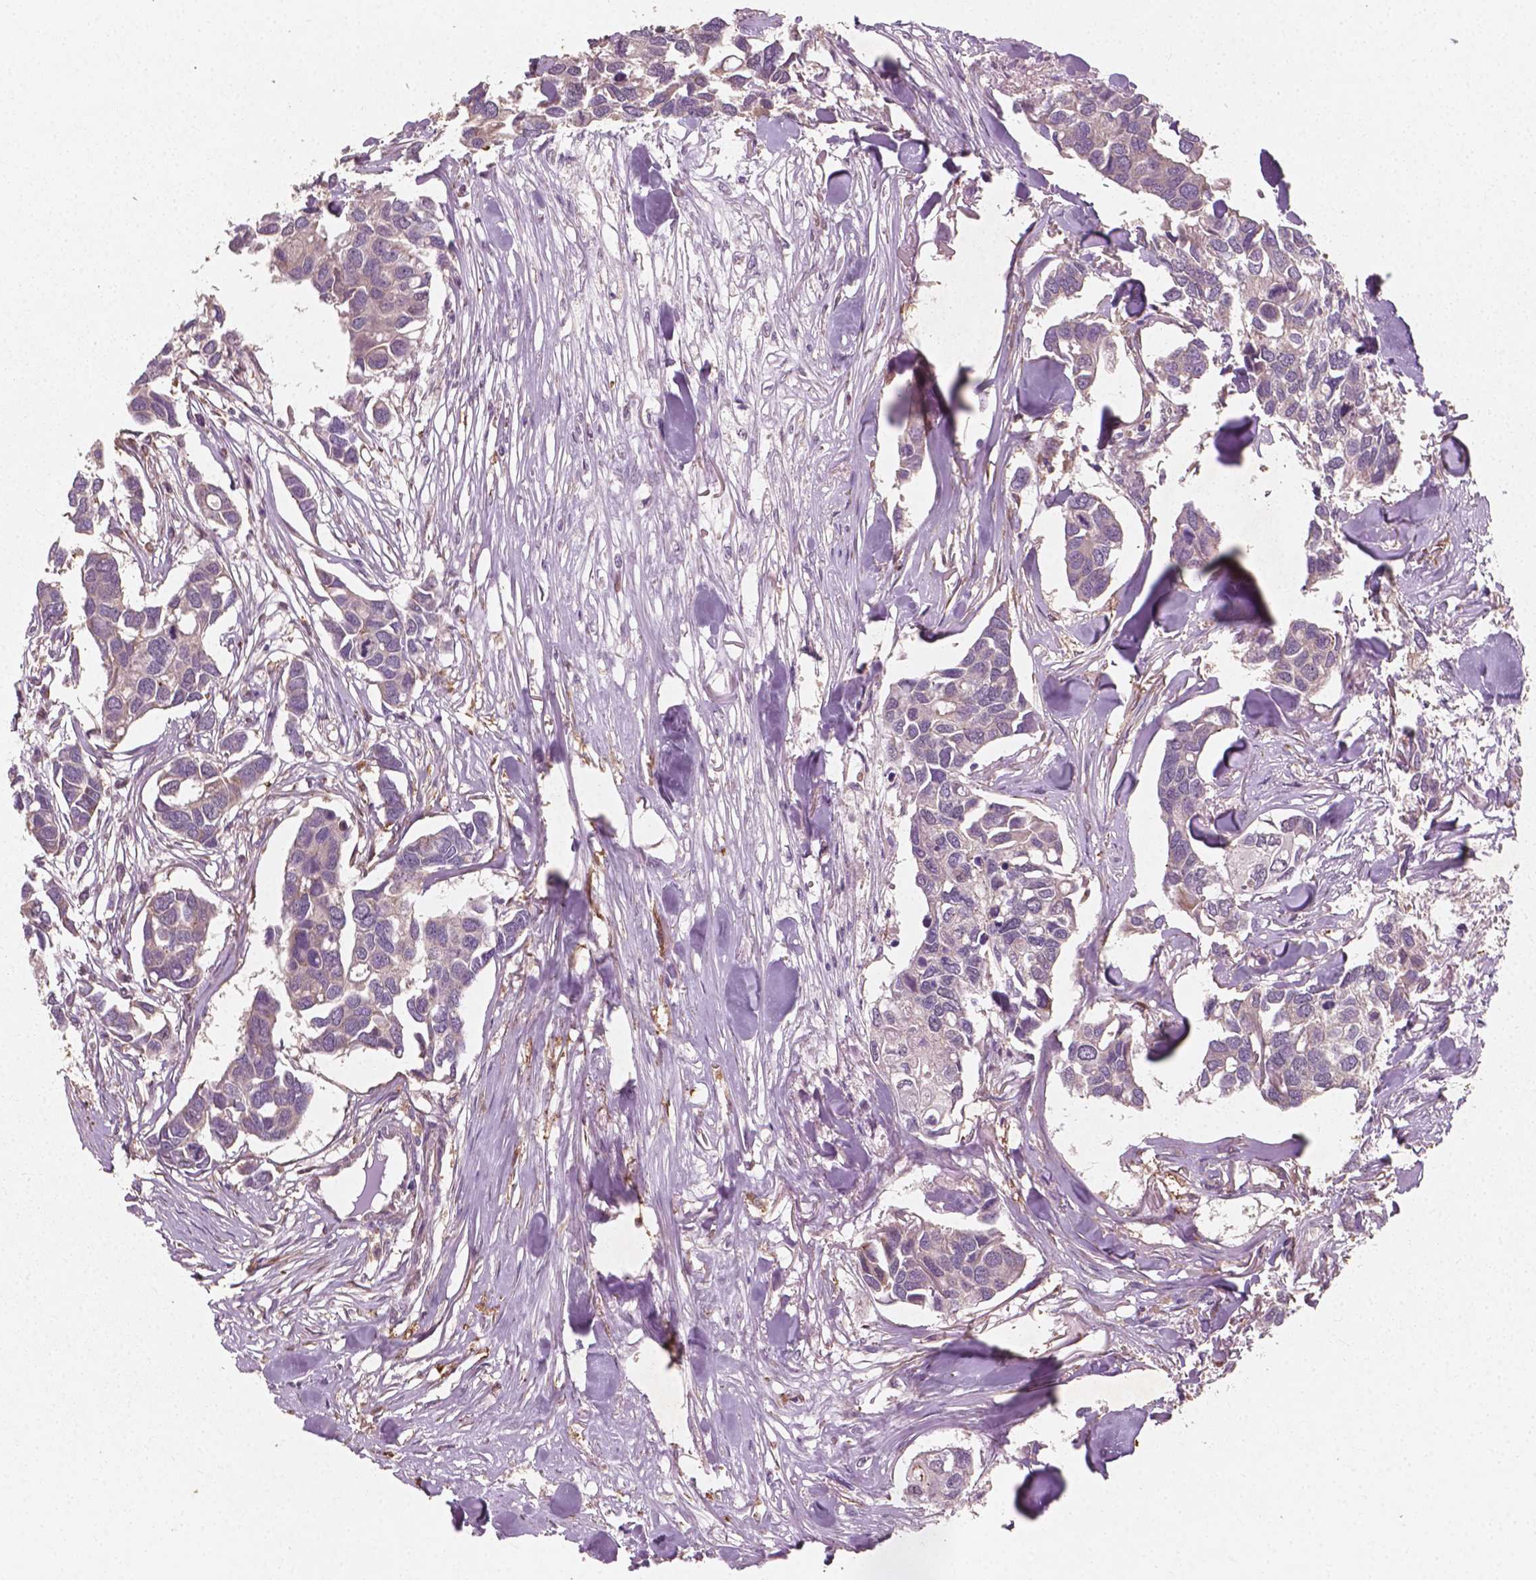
{"staining": {"intensity": "weak", "quantity": "<25%", "location": "cytoplasmic/membranous"}, "tissue": "breast cancer", "cell_type": "Tumor cells", "image_type": "cancer", "snomed": [{"axis": "morphology", "description": "Duct carcinoma"}, {"axis": "topography", "description": "Breast"}], "caption": "High magnification brightfield microscopy of breast cancer (invasive ductal carcinoma) stained with DAB (3,3'-diaminobenzidine) (brown) and counterstained with hematoxylin (blue): tumor cells show no significant positivity.", "gene": "CYFIP2", "patient": {"sex": "female", "age": 83}}